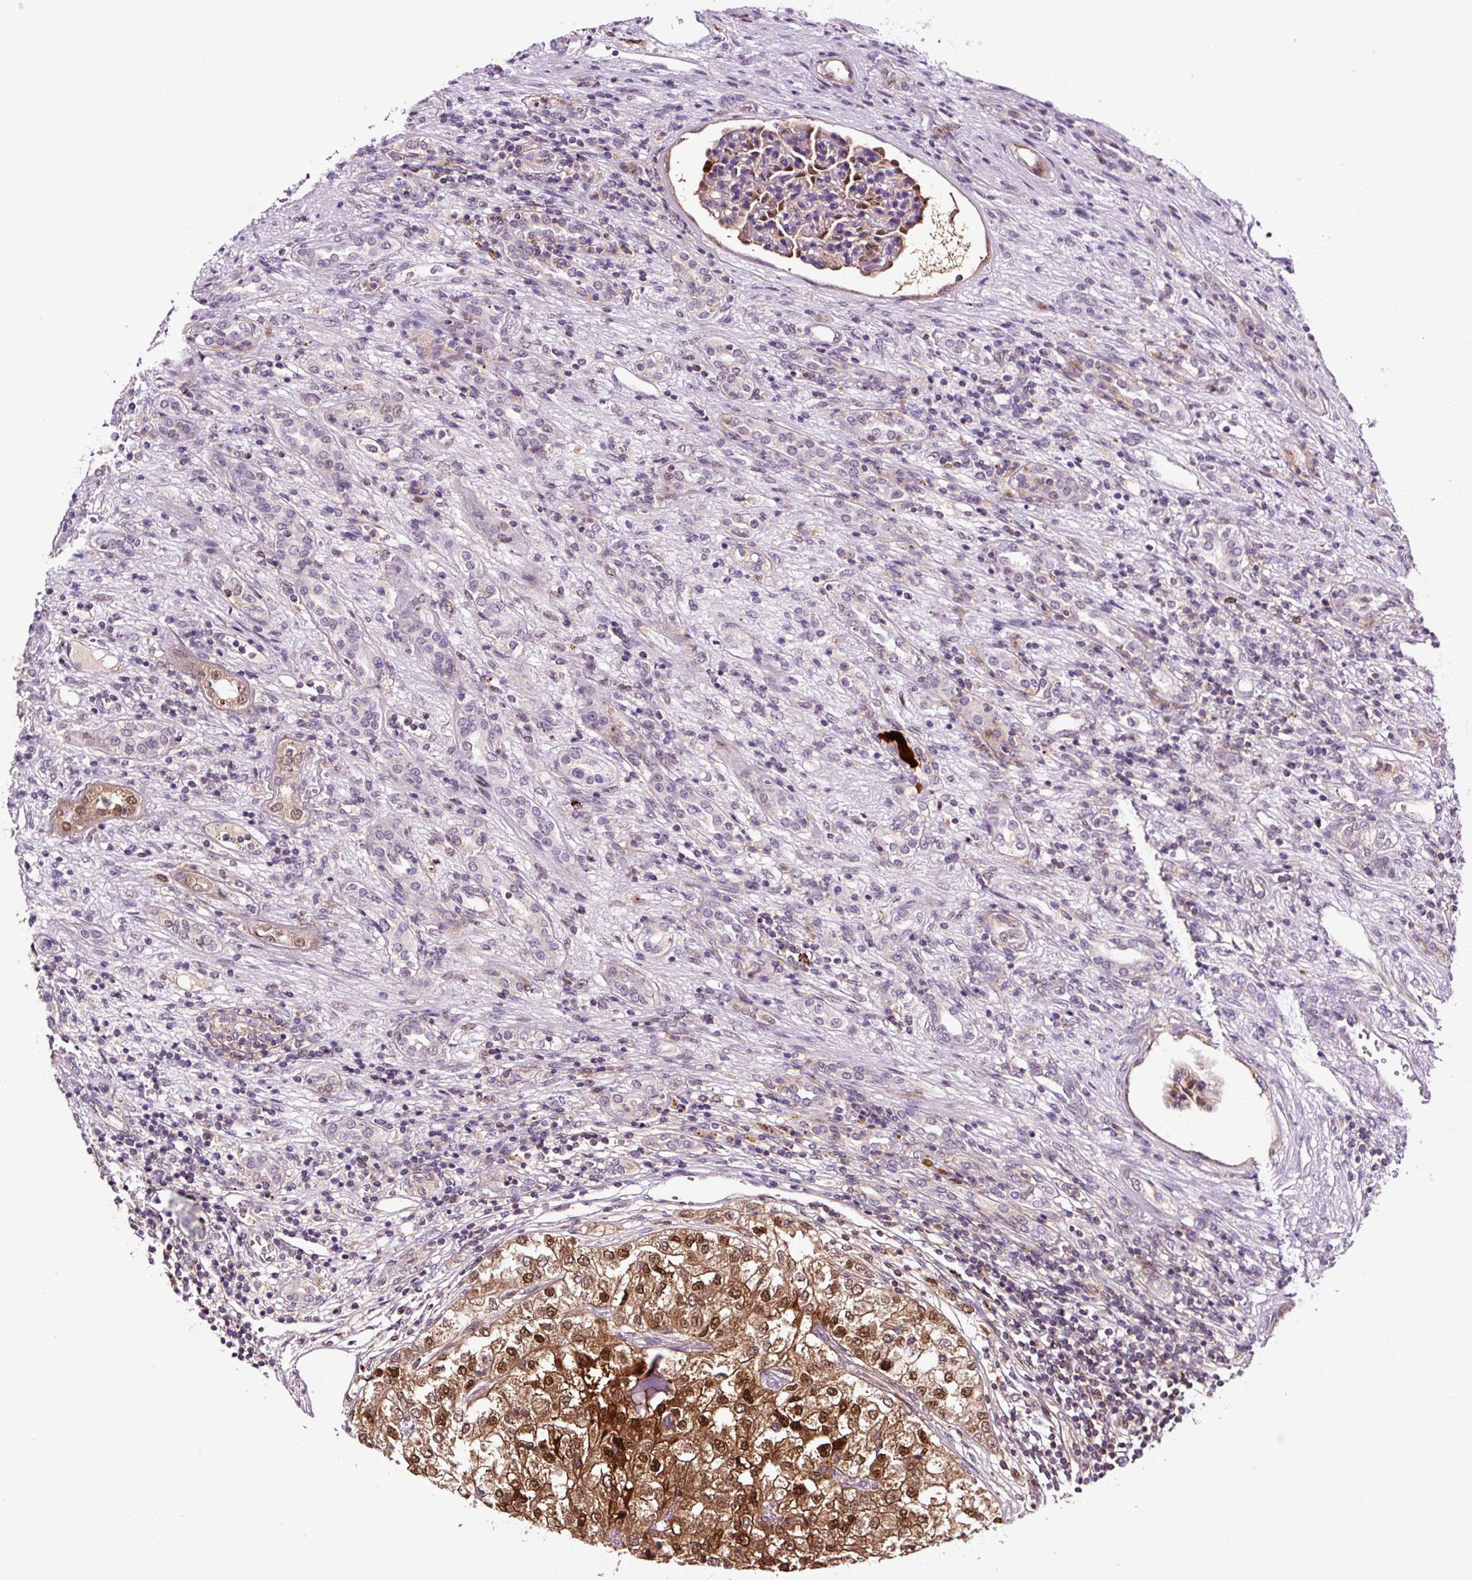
{"staining": {"intensity": "strong", "quantity": ">75%", "location": "cytoplasmic/membranous,nuclear"}, "tissue": "renal cancer", "cell_type": "Tumor cells", "image_type": "cancer", "snomed": [{"axis": "morphology", "description": "Adenocarcinoma, NOS"}, {"axis": "topography", "description": "Kidney"}], "caption": "Tumor cells demonstrate high levels of strong cytoplasmic/membranous and nuclear expression in approximately >75% of cells in renal cancer (adenocarcinoma).", "gene": "TAFA3", "patient": {"sex": "female", "age": 54}}